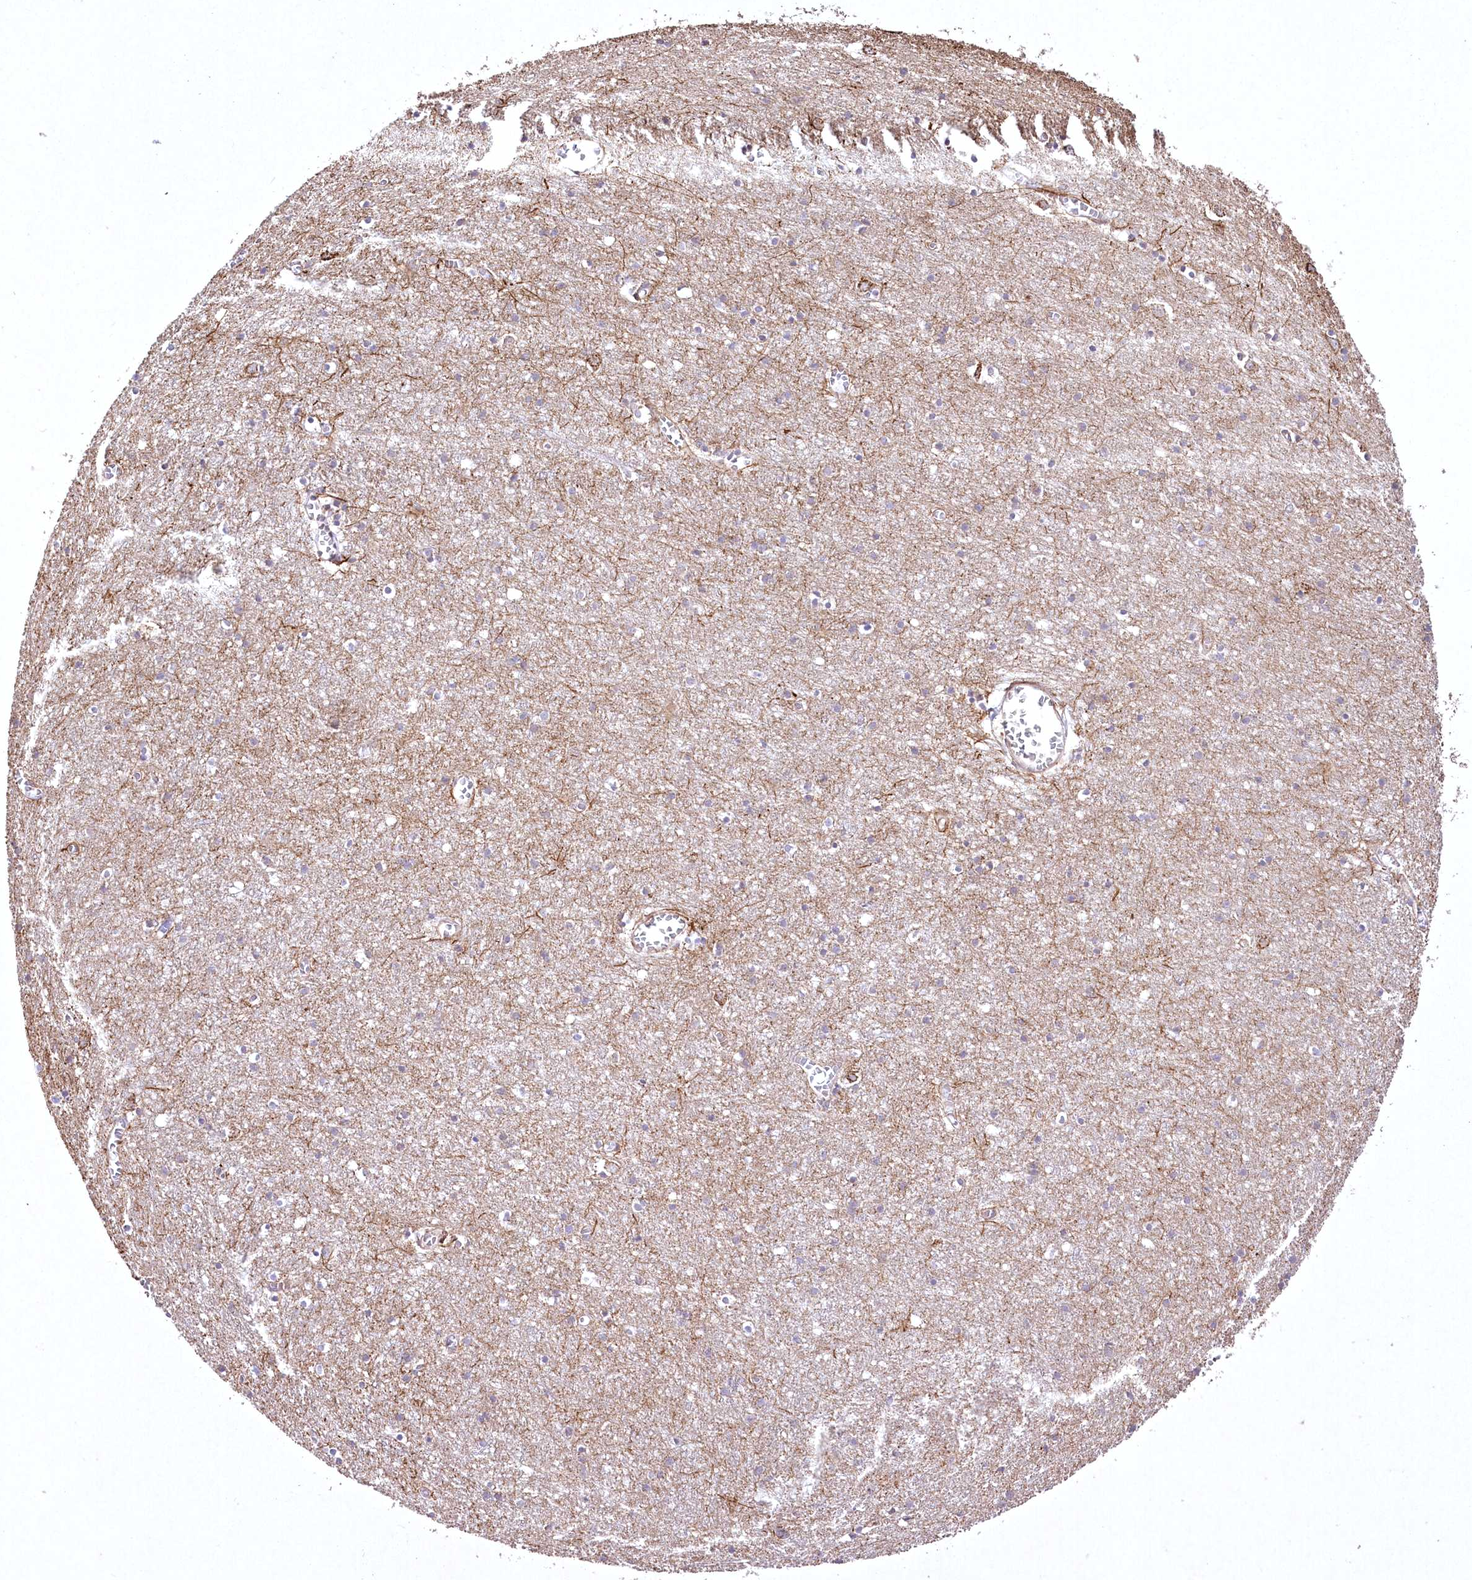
{"staining": {"intensity": "weak", "quantity": ">75%", "location": "cytoplasmic/membranous"}, "tissue": "cerebral cortex", "cell_type": "Endothelial cells", "image_type": "normal", "snomed": [{"axis": "morphology", "description": "Normal tissue, NOS"}, {"axis": "topography", "description": "Cerebral cortex"}], "caption": "Normal cerebral cortex was stained to show a protein in brown. There is low levels of weak cytoplasmic/membranous staining in approximately >75% of endothelial cells.", "gene": "SH3TC1", "patient": {"sex": "female", "age": 64}}